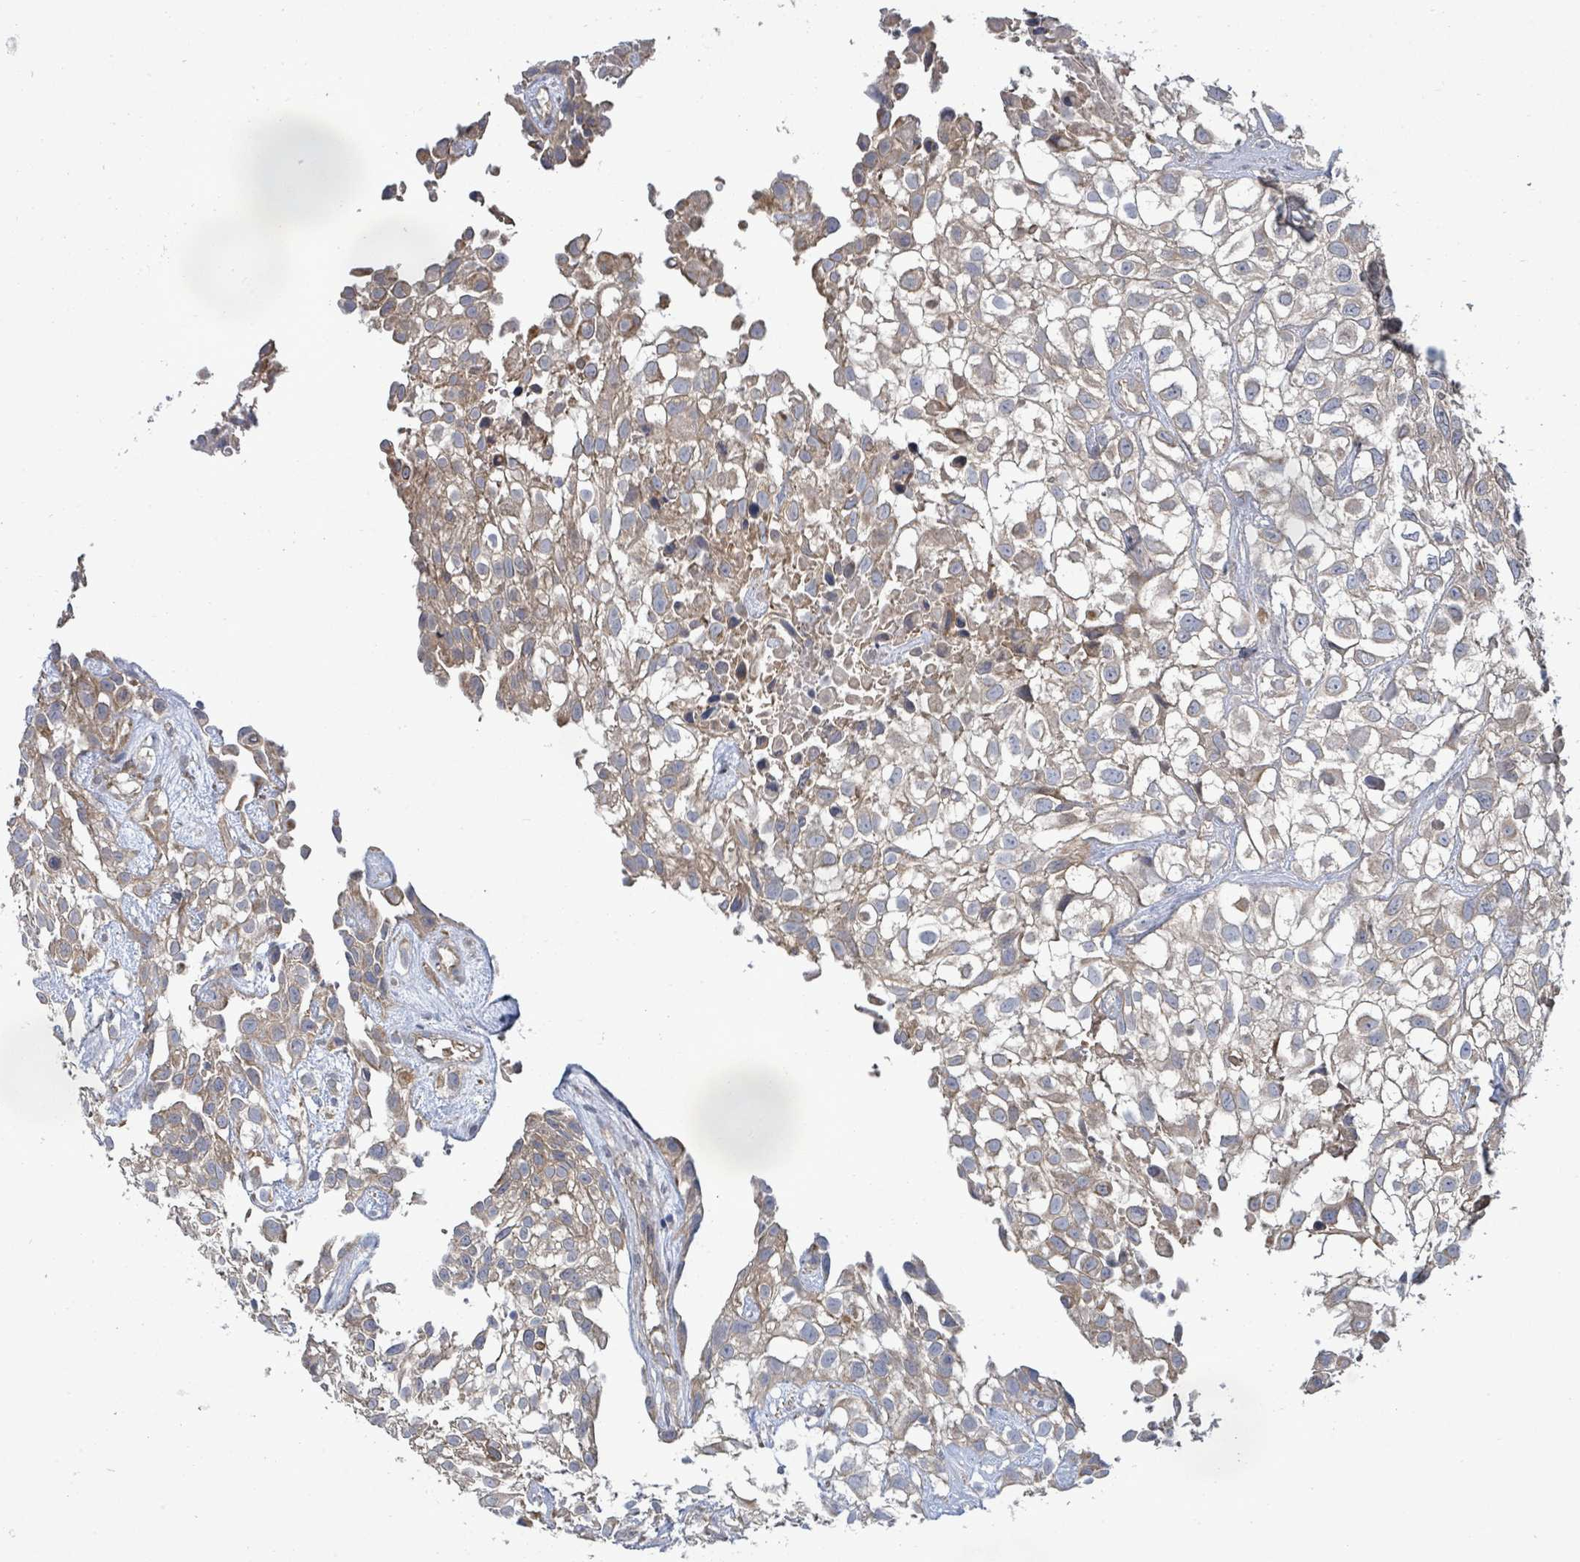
{"staining": {"intensity": "moderate", "quantity": "<25%", "location": "cytoplasmic/membranous"}, "tissue": "urothelial cancer", "cell_type": "Tumor cells", "image_type": "cancer", "snomed": [{"axis": "morphology", "description": "Urothelial carcinoma, High grade"}, {"axis": "topography", "description": "Urinary bladder"}], "caption": "There is low levels of moderate cytoplasmic/membranous positivity in tumor cells of high-grade urothelial carcinoma, as demonstrated by immunohistochemical staining (brown color).", "gene": "KBTBD11", "patient": {"sex": "male", "age": 56}}